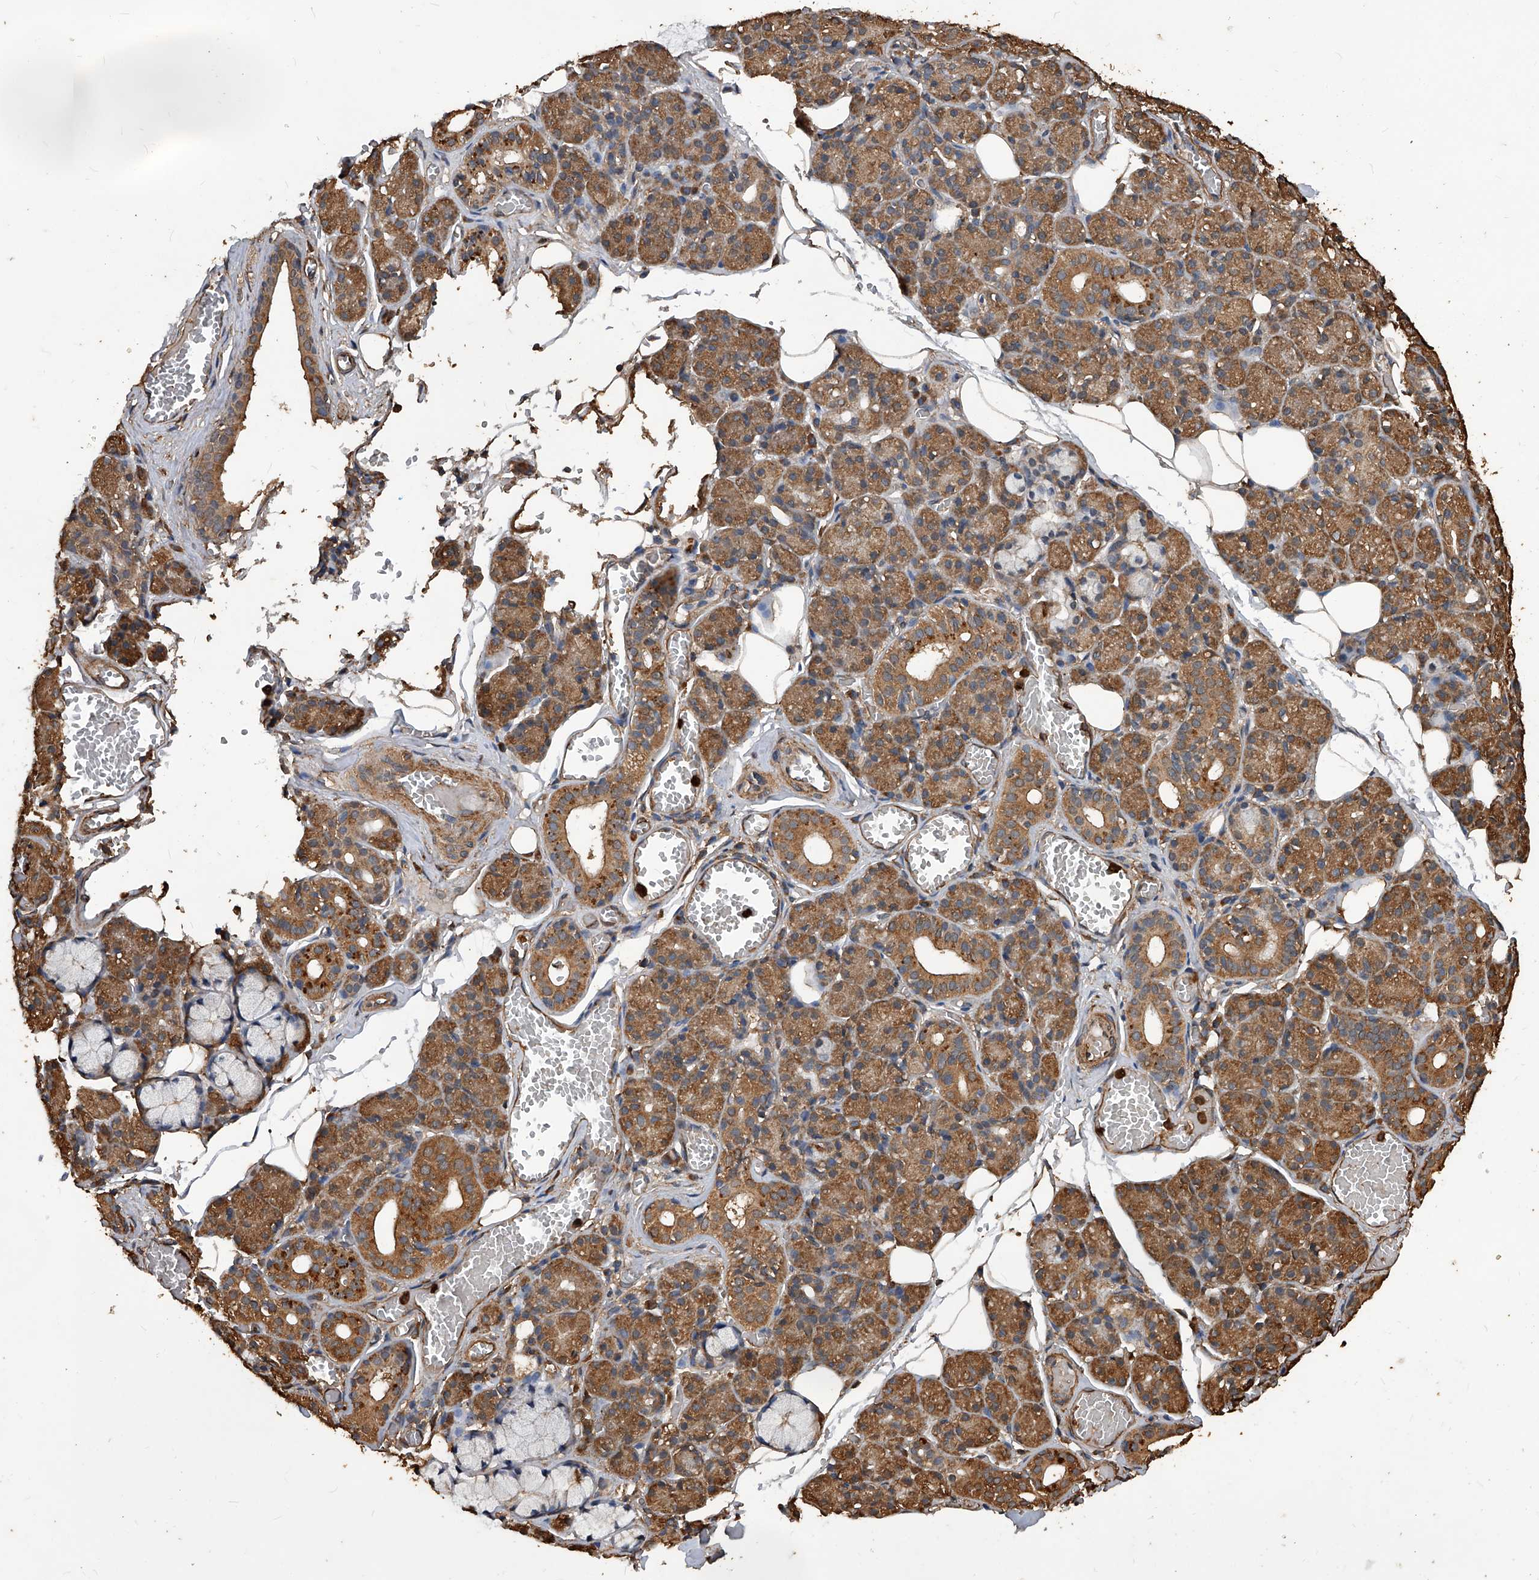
{"staining": {"intensity": "moderate", "quantity": ">75%", "location": "cytoplasmic/membranous"}, "tissue": "salivary gland", "cell_type": "Glandular cells", "image_type": "normal", "snomed": [{"axis": "morphology", "description": "Normal tissue, NOS"}, {"axis": "topography", "description": "Salivary gland"}], "caption": "A brown stain labels moderate cytoplasmic/membranous staining of a protein in glandular cells of unremarkable salivary gland. The staining was performed using DAB (3,3'-diaminobenzidine), with brown indicating positive protein expression. Nuclei are stained blue with hematoxylin.", "gene": "UCP2", "patient": {"sex": "male", "age": 63}}